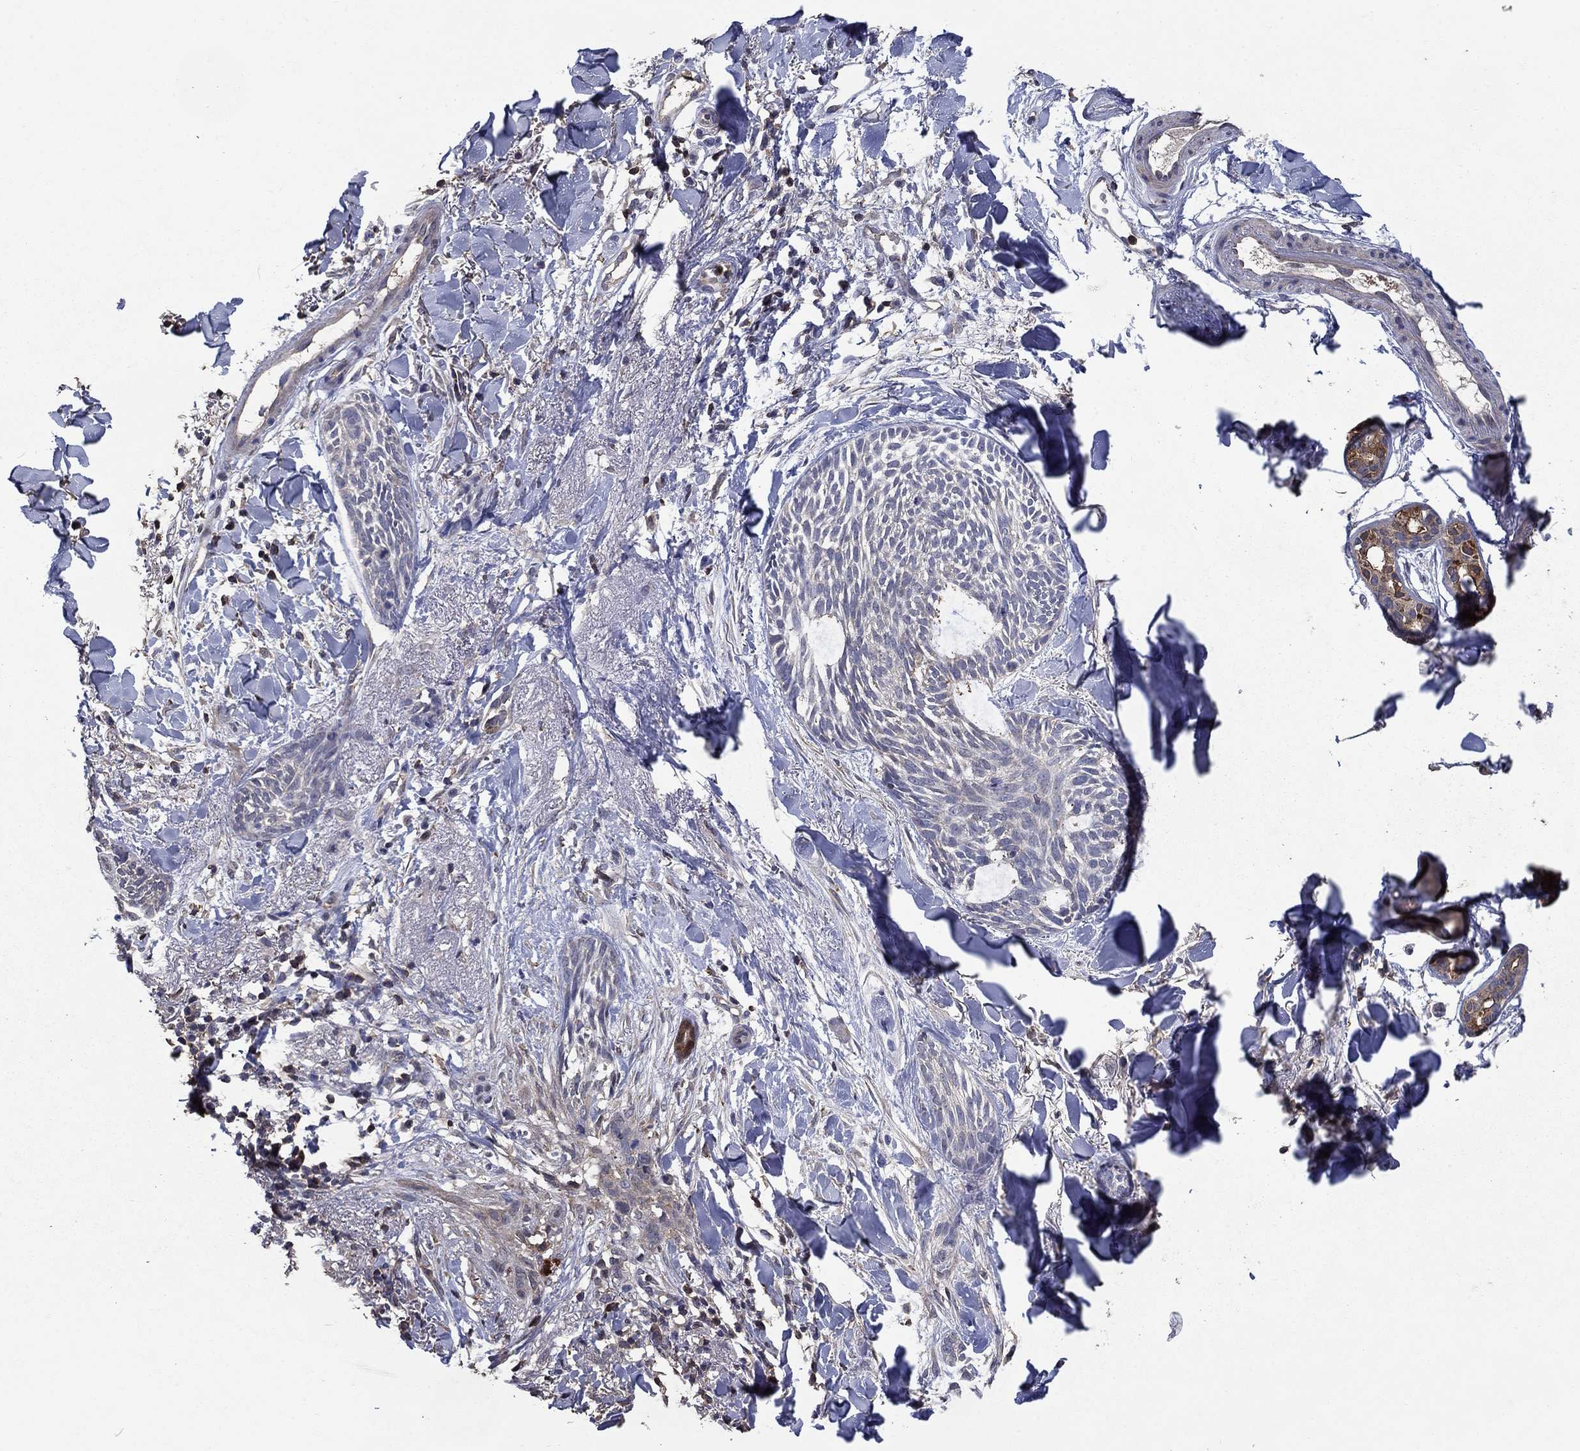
{"staining": {"intensity": "negative", "quantity": "none", "location": "none"}, "tissue": "skin cancer", "cell_type": "Tumor cells", "image_type": "cancer", "snomed": [{"axis": "morphology", "description": "Normal tissue, NOS"}, {"axis": "morphology", "description": "Basal cell carcinoma"}, {"axis": "topography", "description": "Skin"}], "caption": "Tumor cells are negative for brown protein staining in skin cancer.", "gene": "DVL1", "patient": {"sex": "male", "age": 84}}